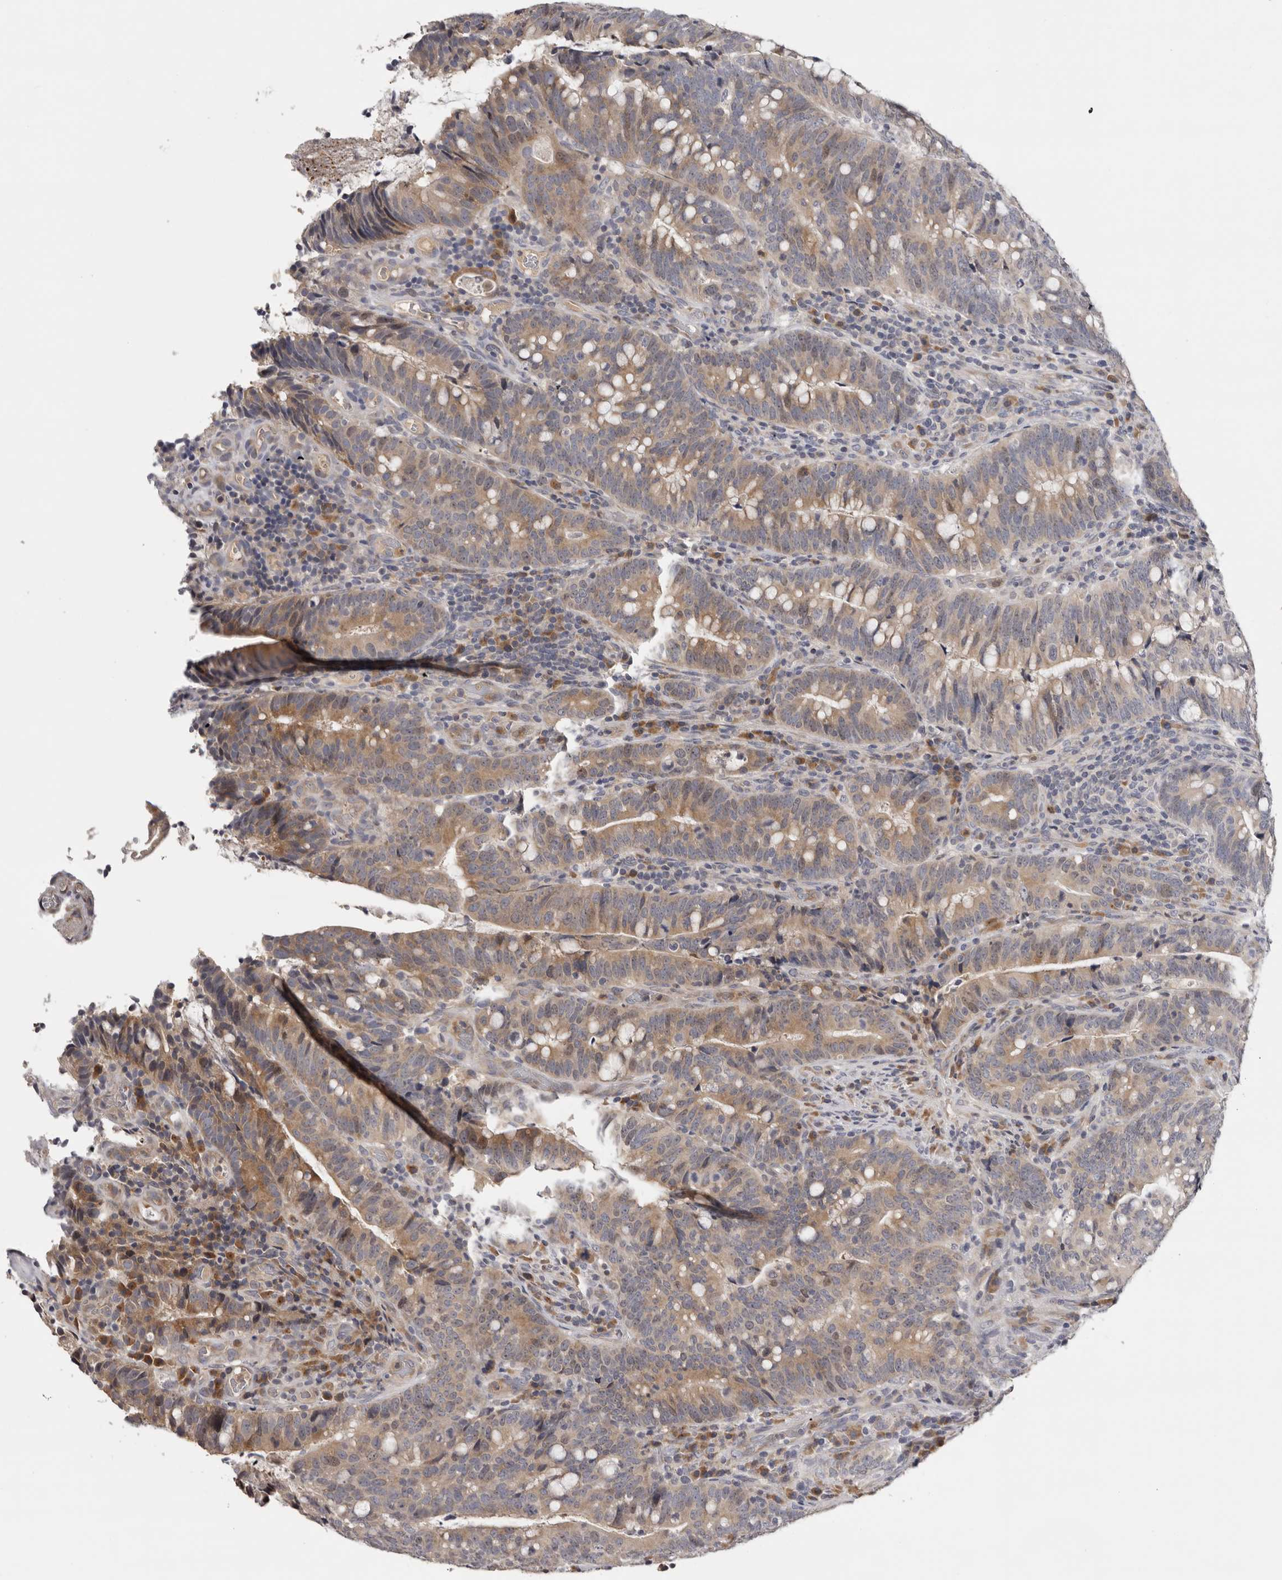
{"staining": {"intensity": "moderate", "quantity": ">75%", "location": "cytoplasmic/membranous,nuclear"}, "tissue": "colorectal cancer", "cell_type": "Tumor cells", "image_type": "cancer", "snomed": [{"axis": "morphology", "description": "Adenocarcinoma, NOS"}, {"axis": "topography", "description": "Colon"}], "caption": "This is a micrograph of IHC staining of colorectal adenocarcinoma, which shows moderate expression in the cytoplasmic/membranous and nuclear of tumor cells.", "gene": "KIF2B", "patient": {"sex": "female", "age": 66}}